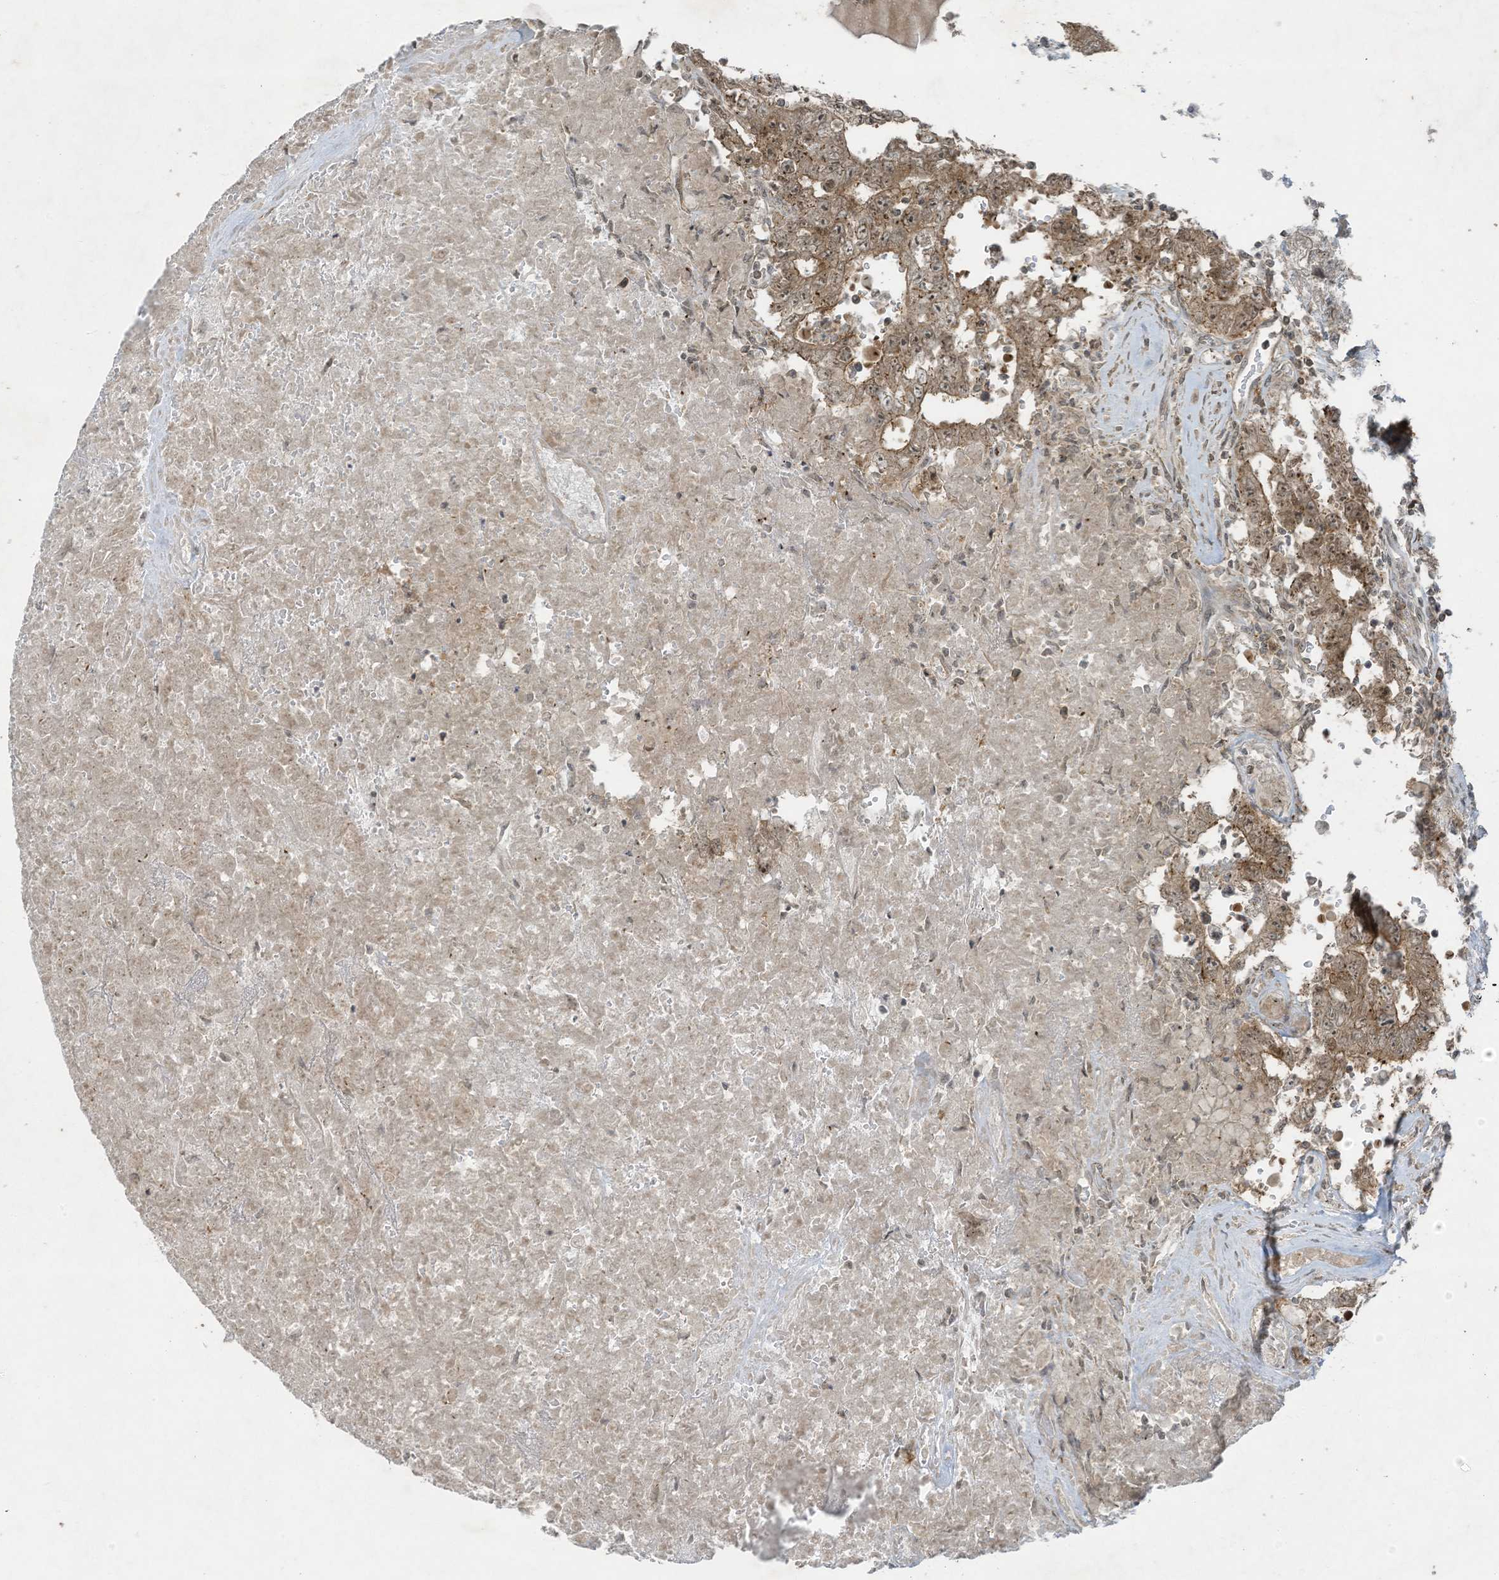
{"staining": {"intensity": "moderate", "quantity": ">75%", "location": "cytoplasmic/membranous"}, "tissue": "testis cancer", "cell_type": "Tumor cells", "image_type": "cancer", "snomed": [{"axis": "morphology", "description": "Carcinoma, Embryonal, NOS"}, {"axis": "topography", "description": "Testis"}], "caption": "Tumor cells display moderate cytoplasmic/membranous expression in approximately >75% of cells in testis embryonal carcinoma.", "gene": "ZNF263", "patient": {"sex": "male", "age": 26}}